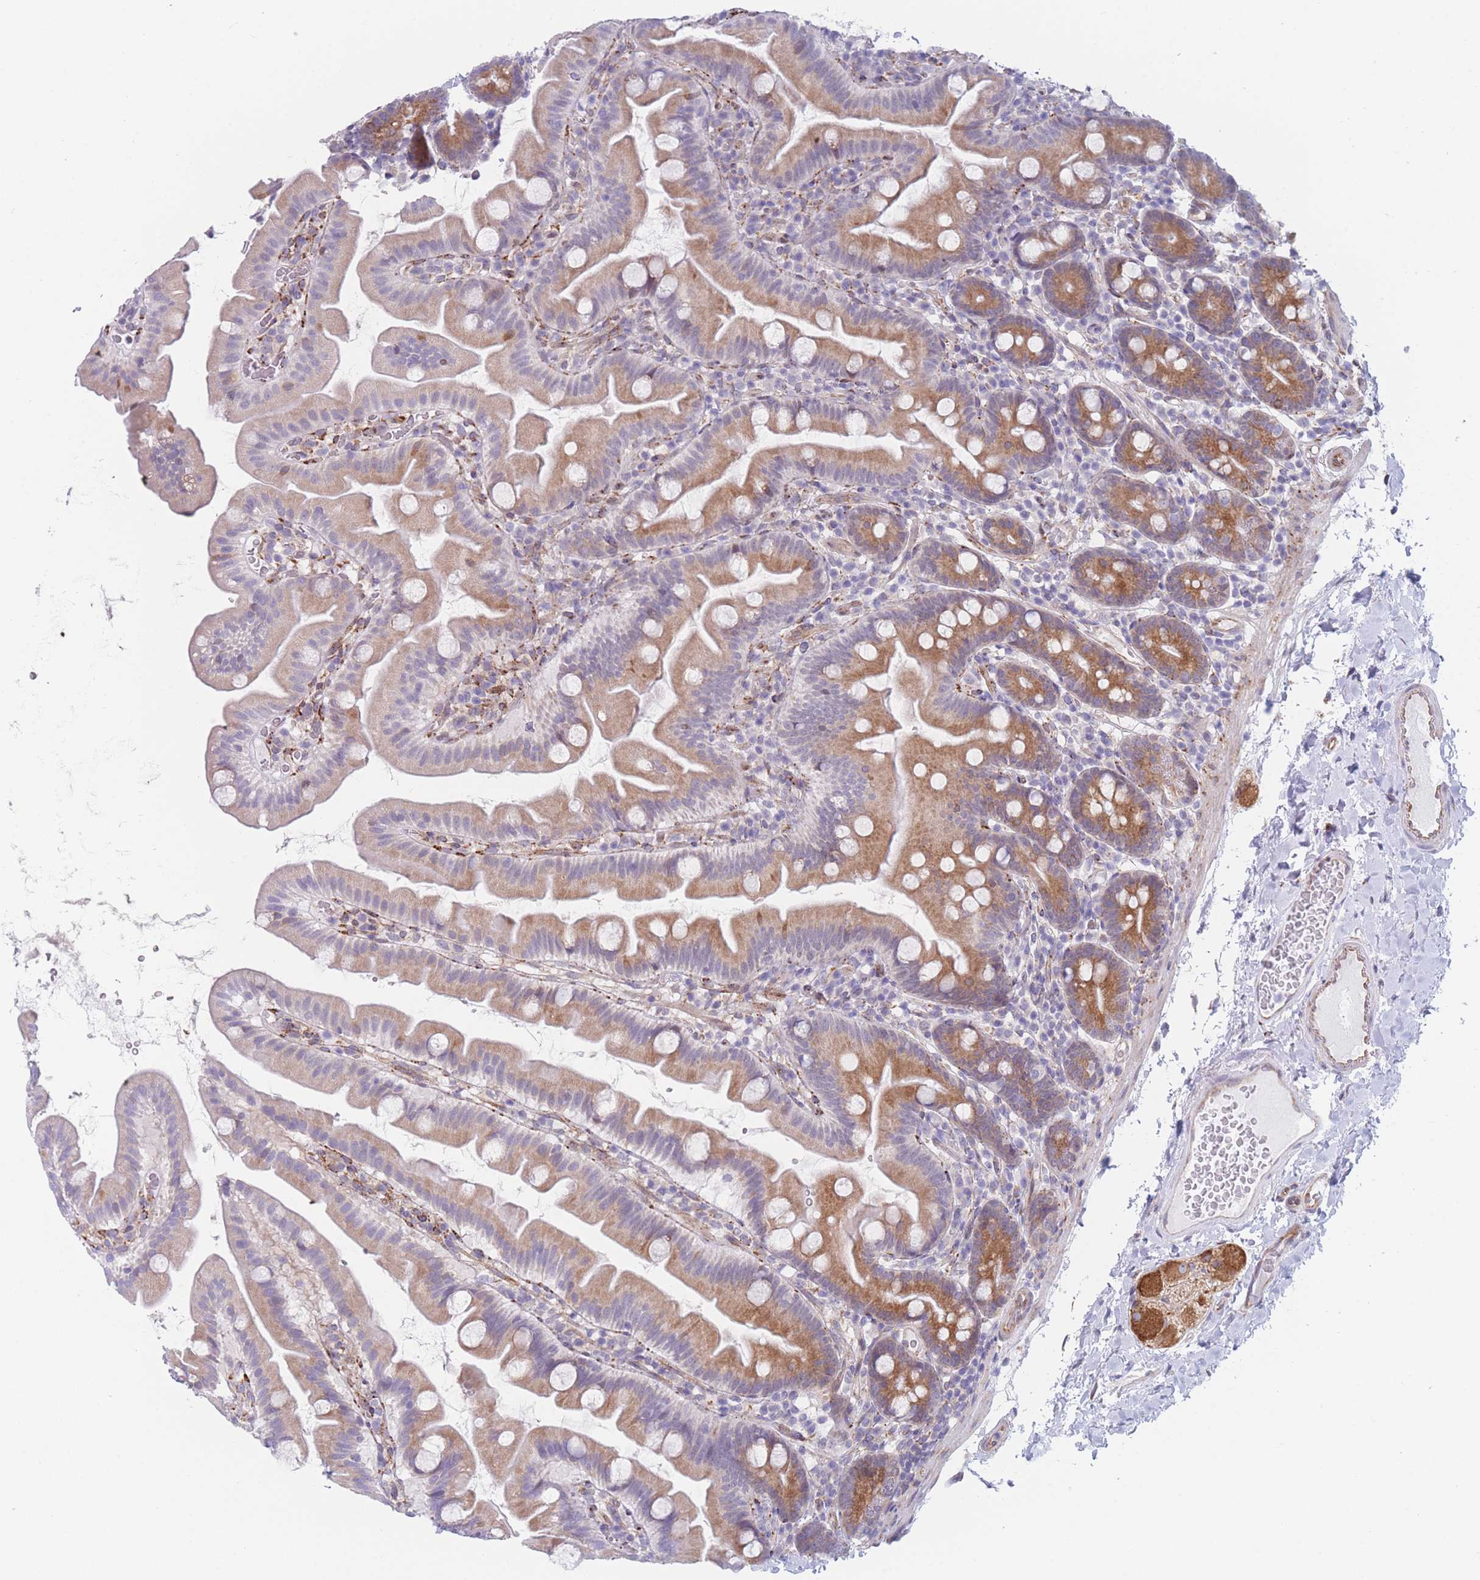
{"staining": {"intensity": "moderate", "quantity": ">75%", "location": "cytoplasmic/membranous"}, "tissue": "small intestine", "cell_type": "Glandular cells", "image_type": "normal", "snomed": [{"axis": "morphology", "description": "Normal tissue, NOS"}, {"axis": "topography", "description": "Small intestine"}], "caption": "Immunohistochemistry (IHC) of benign human small intestine demonstrates medium levels of moderate cytoplasmic/membranous positivity in approximately >75% of glandular cells.", "gene": "AK9", "patient": {"sex": "female", "age": 68}}